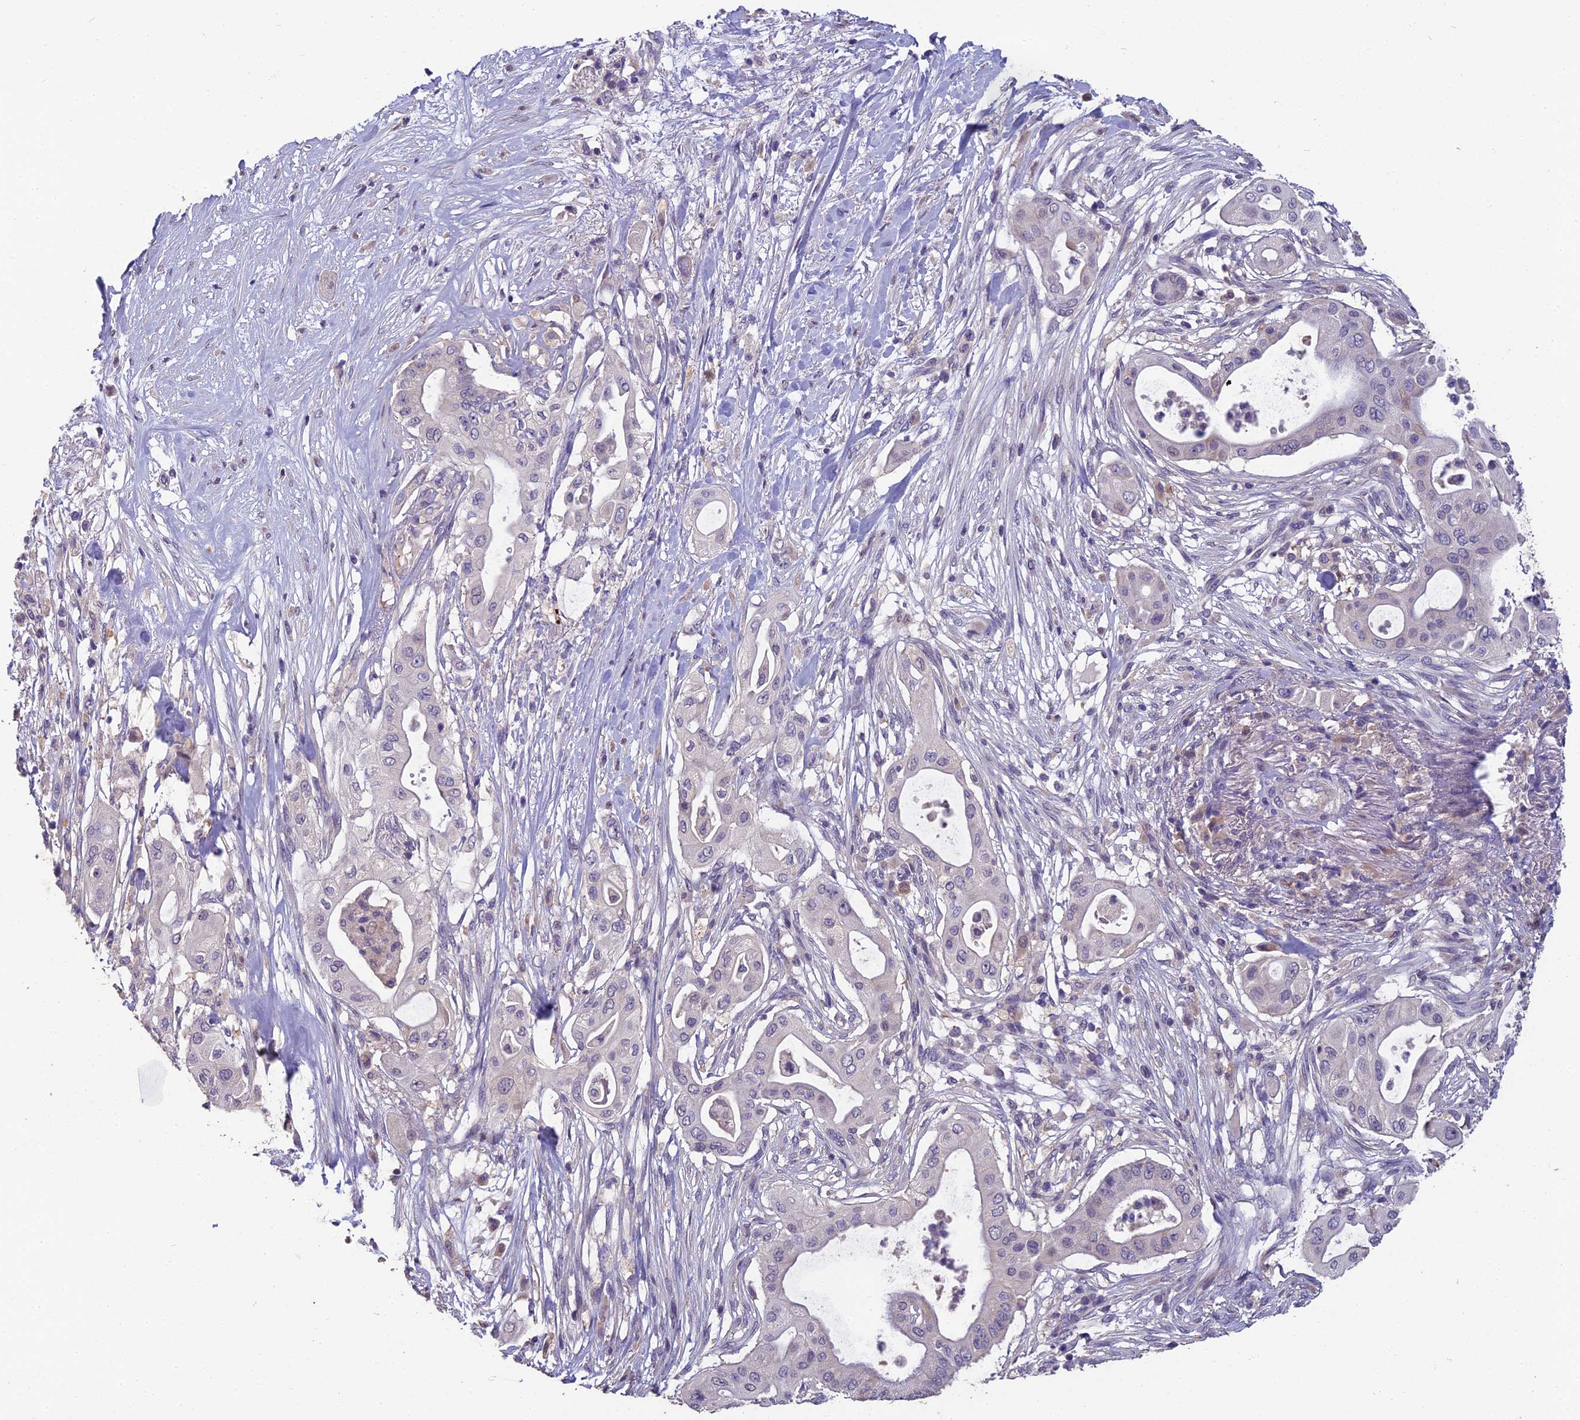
{"staining": {"intensity": "negative", "quantity": "none", "location": "none"}, "tissue": "pancreatic cancer", "cell_type": "Tumor cells", "image_type": "cancer", "snomed": [{"axis": "morphology", "description": "Adenocarcinoma, NOS"}, {"axis": "topography", "description": "Pancreas"}], "caption": "Micrograph shows no significant protein staining in tumor cells of pancreatic adenocarcinoma.", "gene": "CEACAM16", "patient": {"sex": "male", "age": 68}}